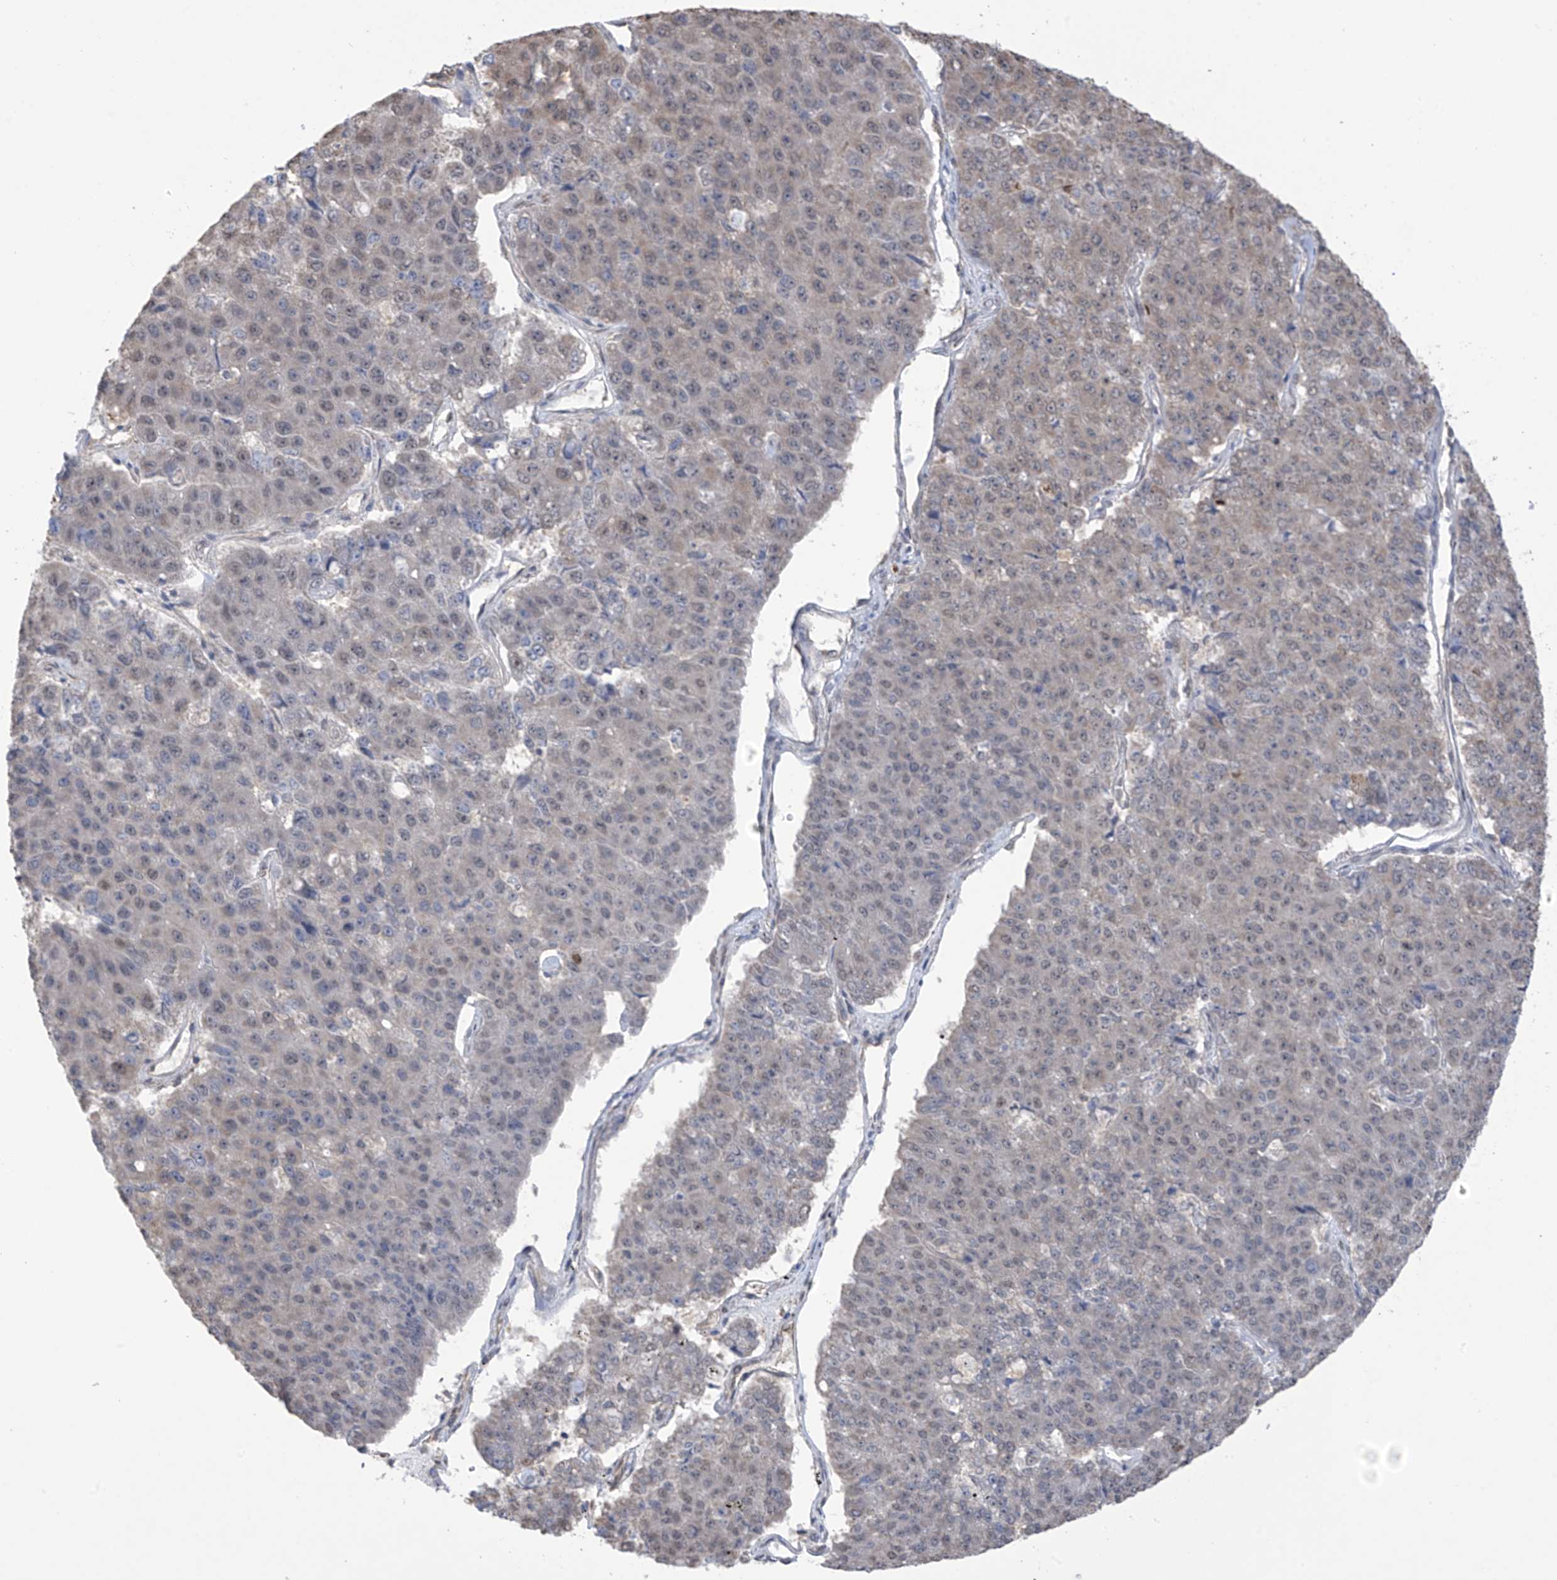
{"staining": {"intensity": "weak", "quantity": "25%-75%", "location": "nuclear"}, "tissue": "pancreatic cancer", "cell_type": "Tumor cells", "image_type": "cancer", "snomed": [{"axis": "morphology", "description": "Adenocarcinoma, NOS"}, {"axis": "topography", "description": "Pancreas"}], "caption": "IHC of human pancreatic adenocarcinoma reveals low levels of weak nuclear staining in about 25%-75% of tumor cells. (IHC, brightfield microscopy, high magnification).", "gene": "KIAA1522", "patient": {"sex": "male", "age": 50}}